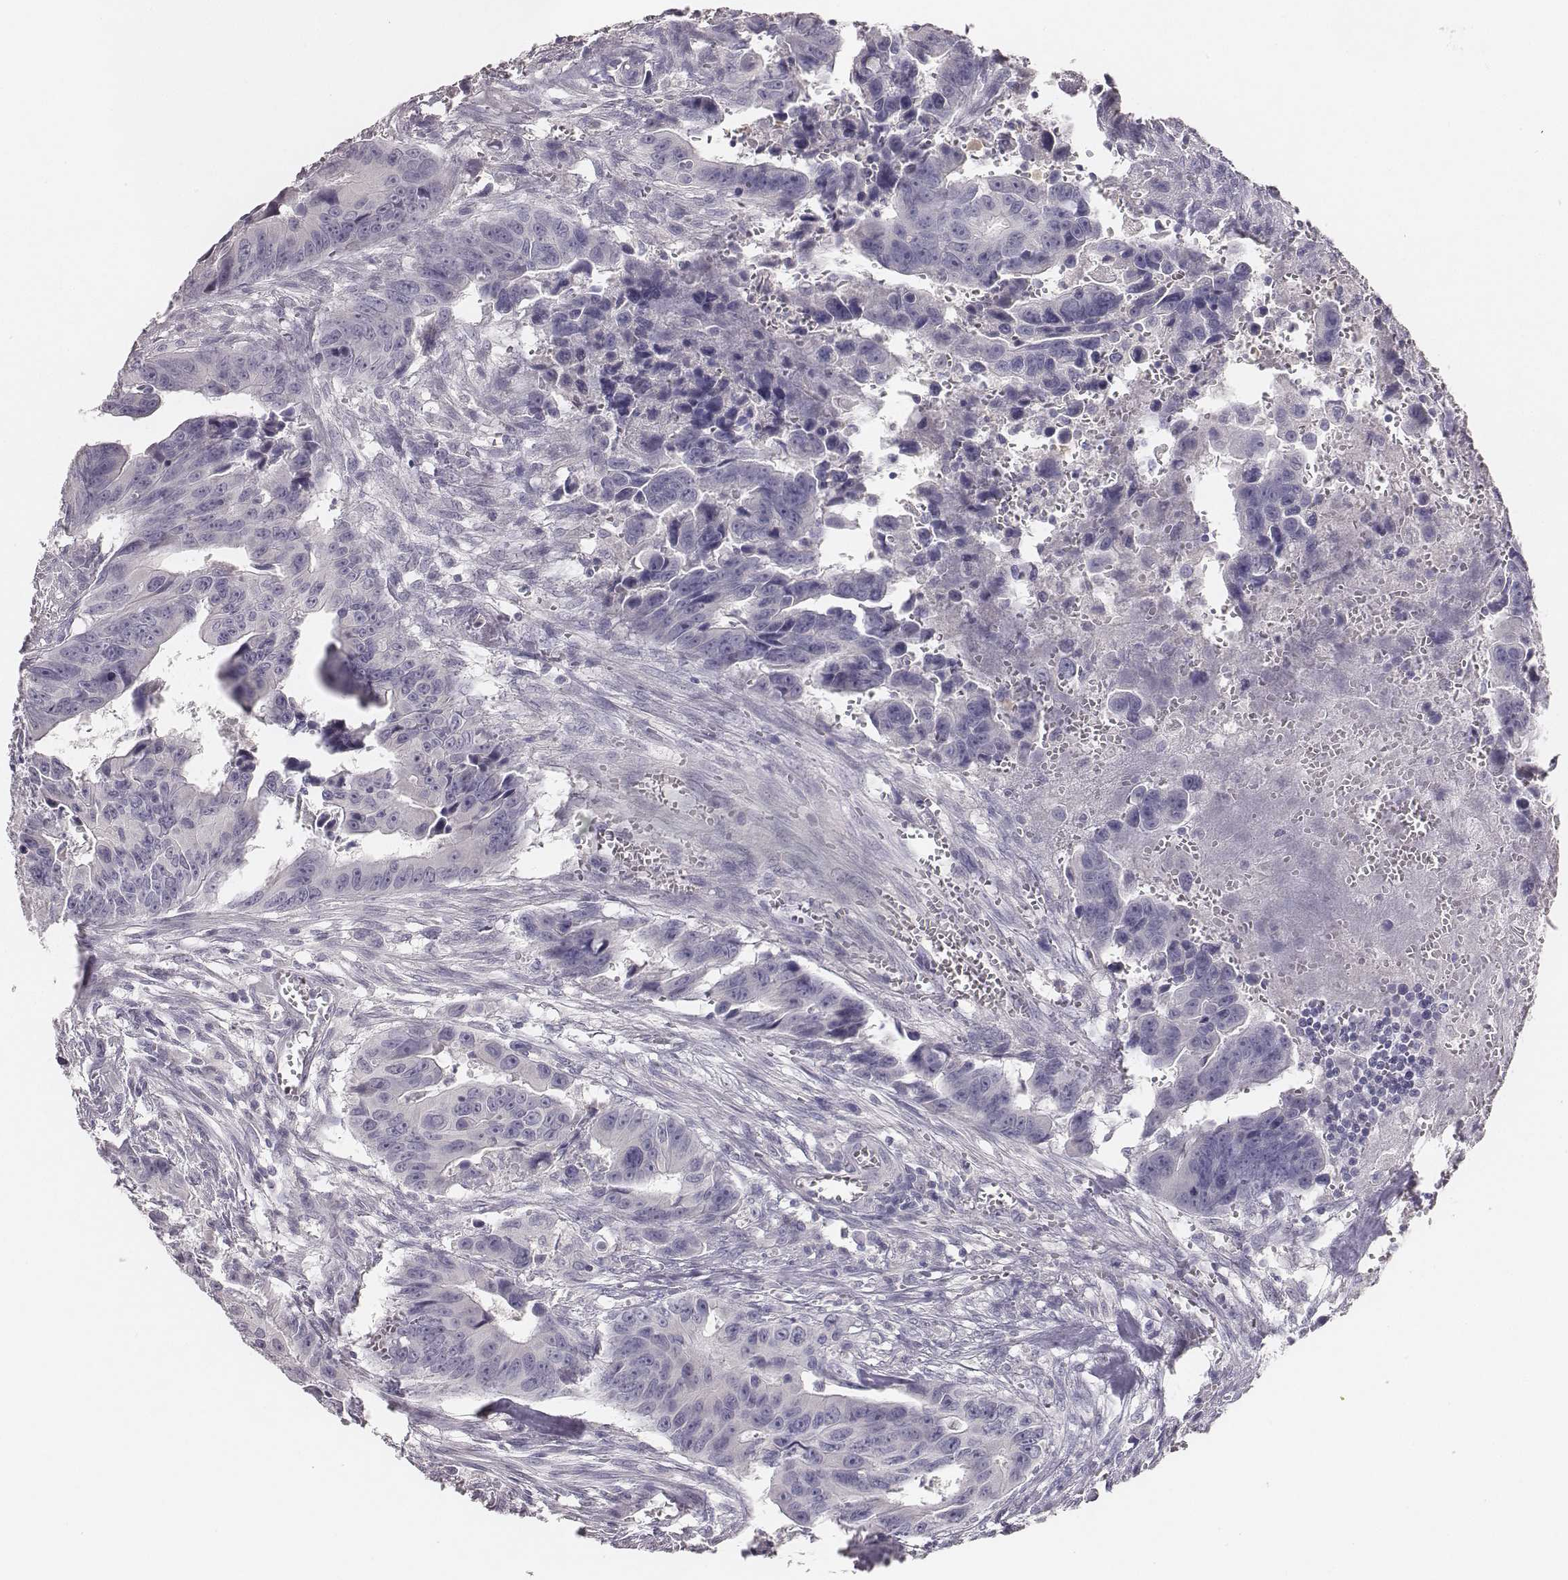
{"staining": {"intensity": "negative", "quantity": "none", "location": "none"}, "tissue": "colorectal cancer", "cell_type": "Tumor cells", "image_type": "cancer", "snomed": [{"axis": "morphology", "description": "Adenocarcinoma, NOS"}, {"axis": "topography", "description": "Colon"}], "caption": "The histopathology image exhibits no significant expression in tumor cells of colorectal cancer. Brightfield microscopy of immunohistochemistry stained with DAB (brown) and hematoxylin (blue), captured at high magnification.", "gene": "MYH6", "patient": {"sex": "female", "age": 87}}